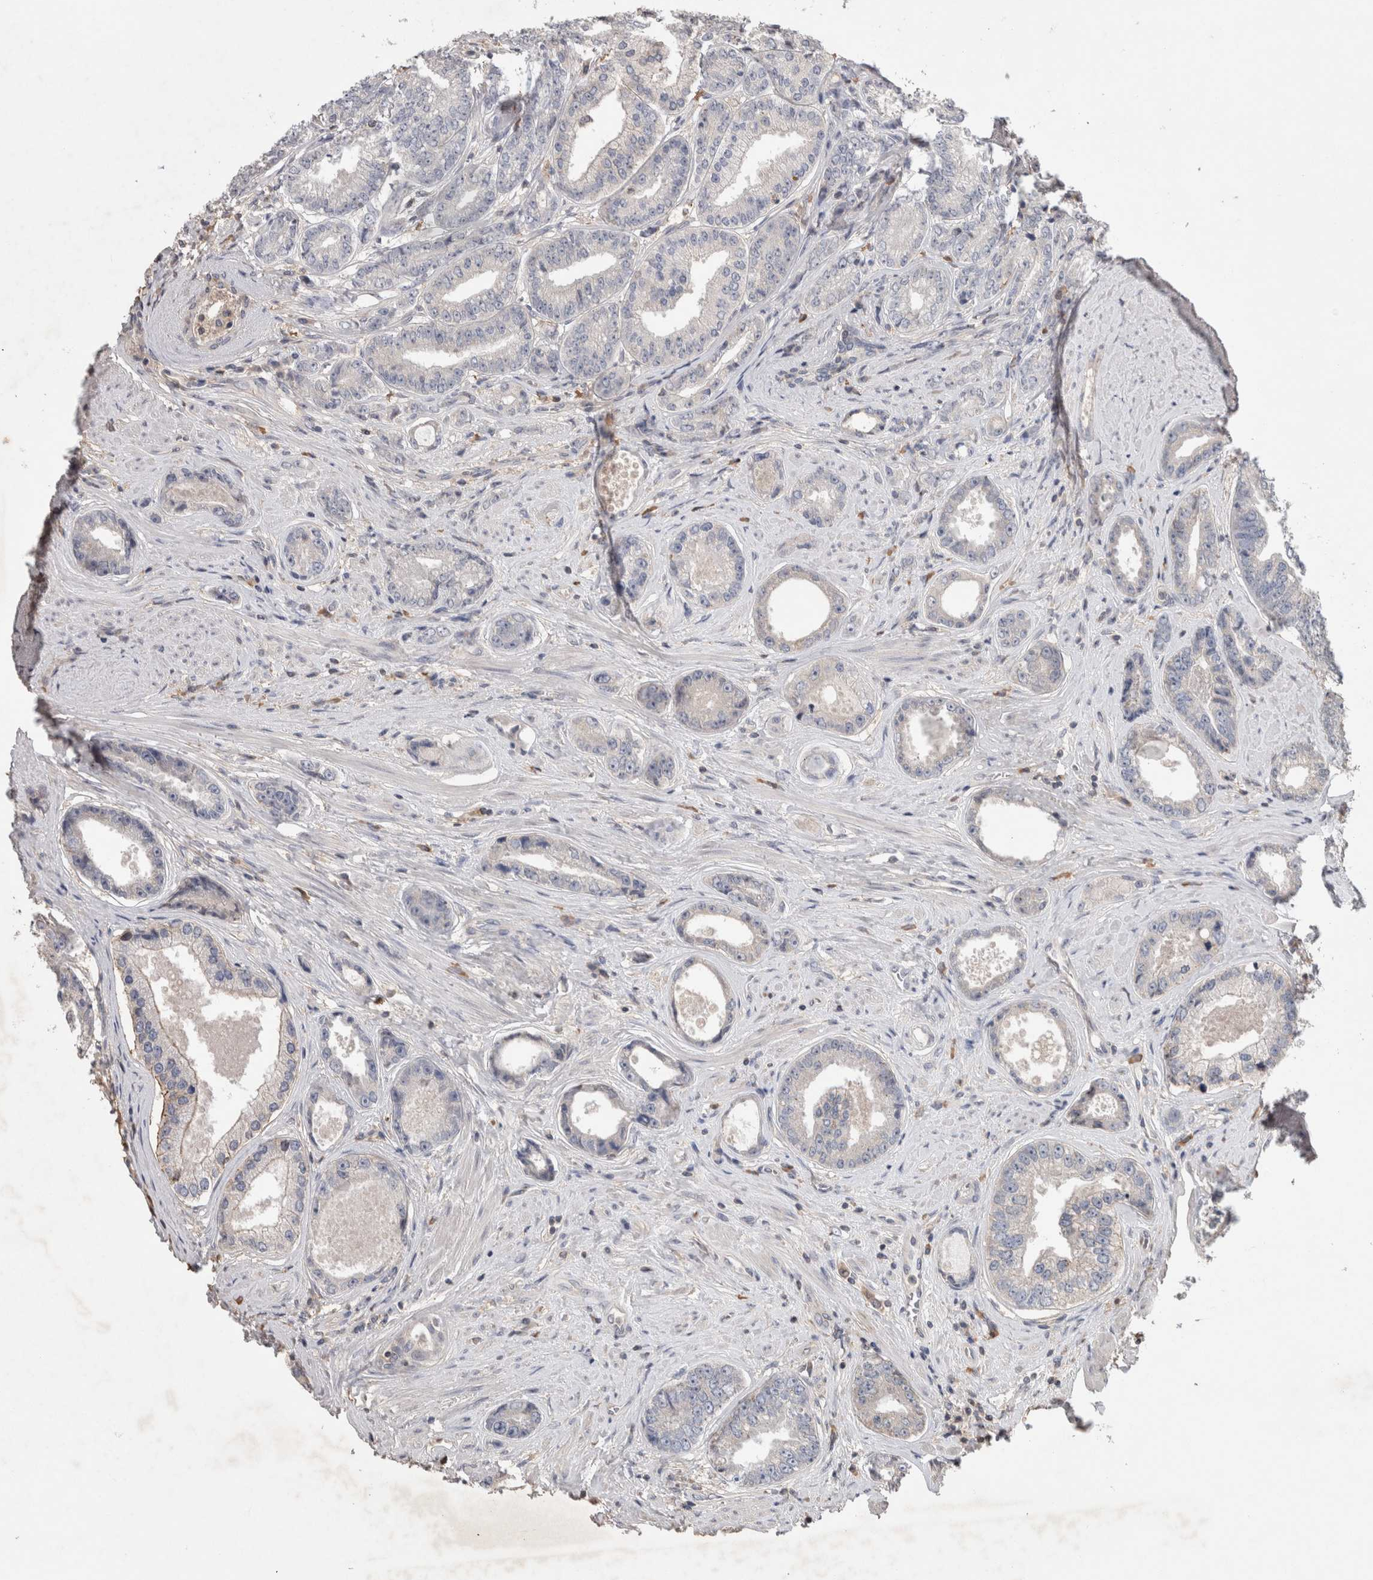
{"staining": {"intensity": "negative", "quantity": "none", "location": "none"}, "tissue": "prostate cancer", "cell_type": "Tumor cells", "image_type": "cancer", "snomed": [{"axis": "morphology", "description": "Adenocarcinoma, High grade"}, {"axis": "topography", "description": "Prostate"}], "caption": "Human high-grade adenocarcinoma (prostate) stained for a protein using IHC reveals no staining in tumor cells.", "gene": "TRIM5", "patient": {"sex": "male", "age": 61}}